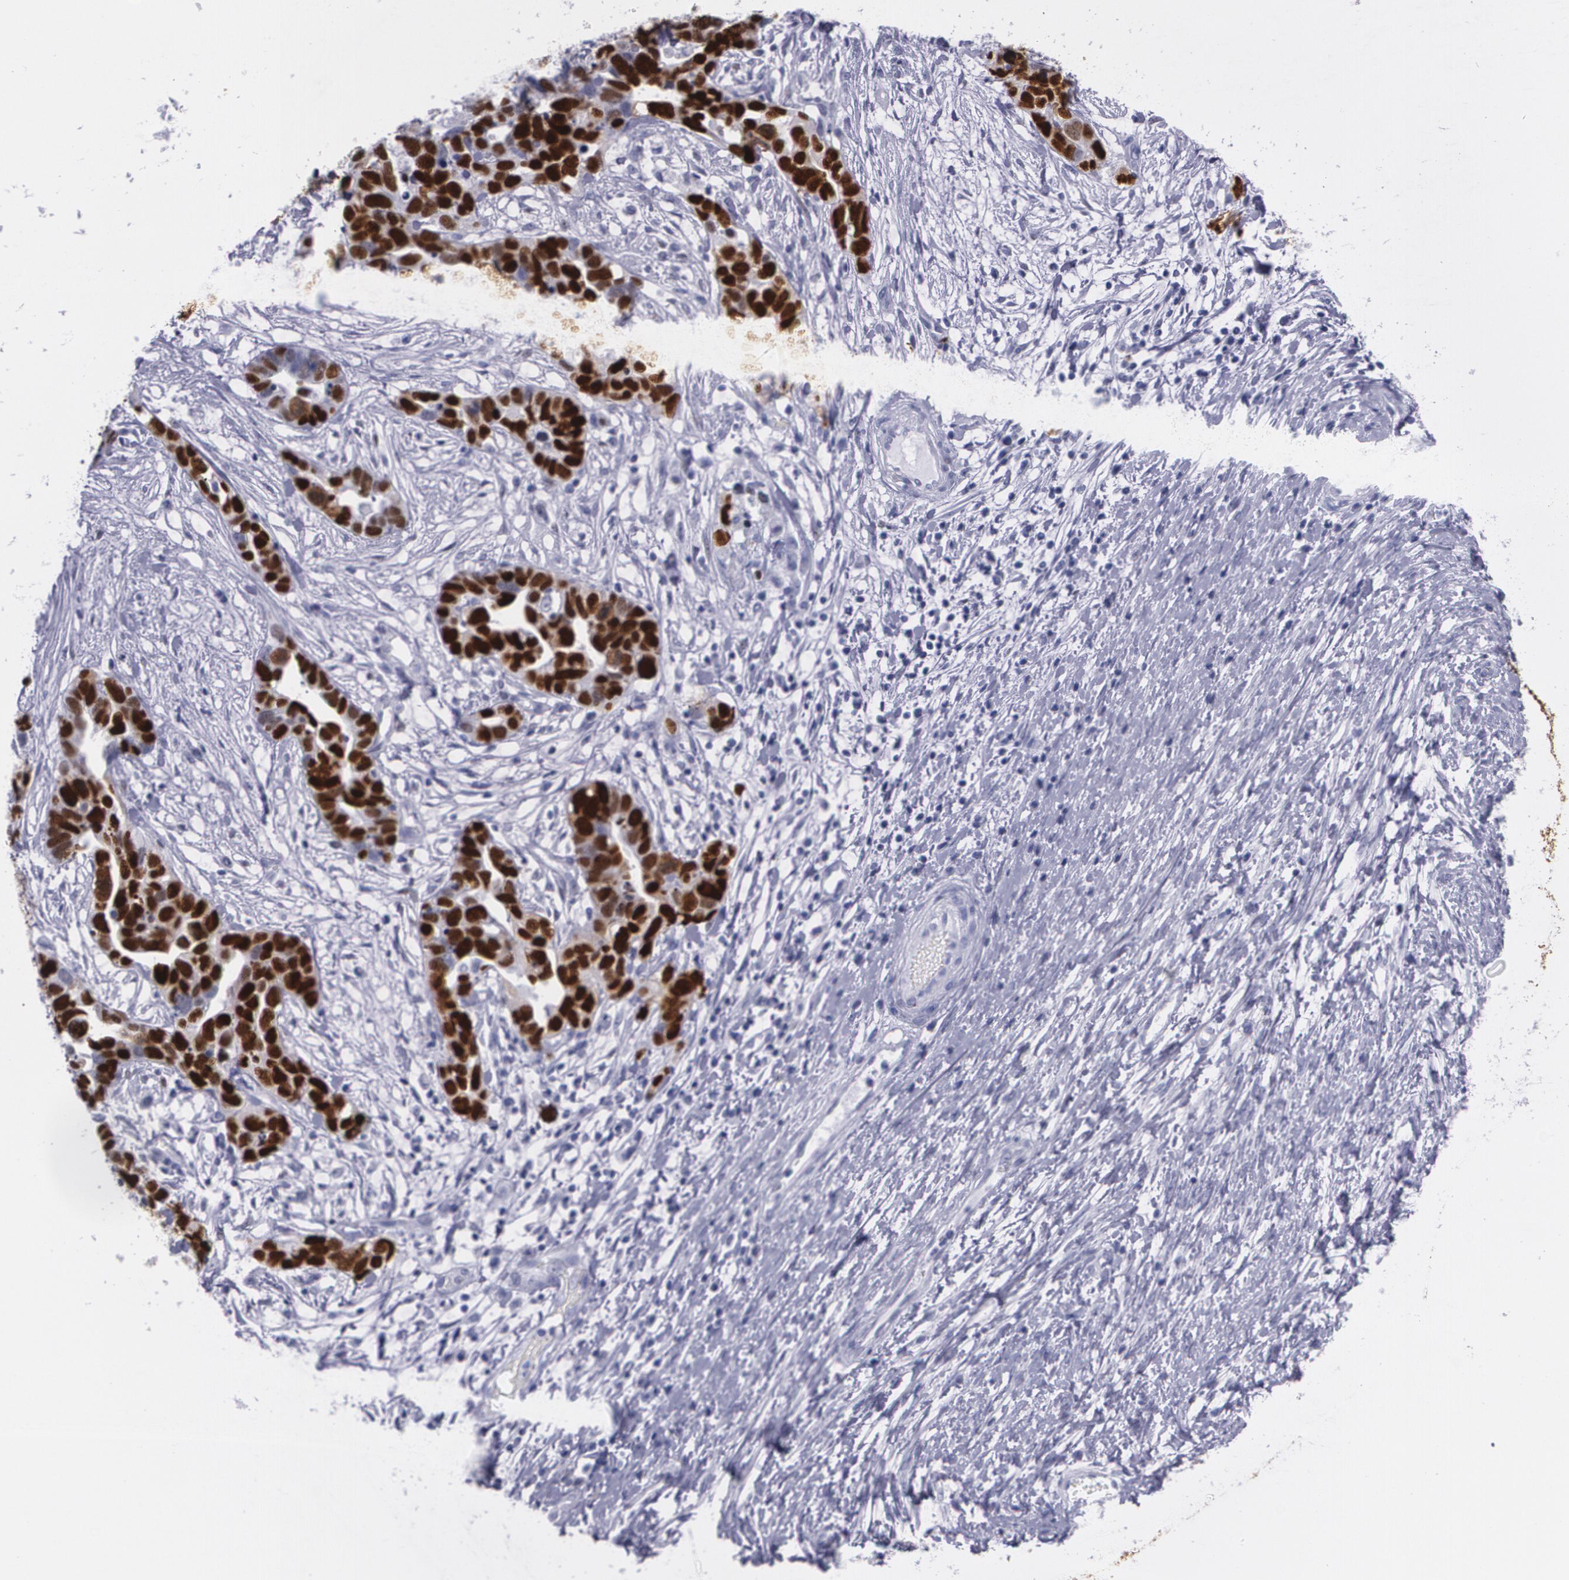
{"staining": {"intensity": "strong", "quantity": ">75%", "location": "nuclear"}, "tissue": "ovarian cancer", "cell_type": "Tumor cells", "image_type": "cancer", "snomed": [{"axis": "morphology", "description": "Cystadenocarcinoma, serous, NOS"}, {"axis": "topography", "description": "Ovary"}], "caption": "The micrograph reveals immunohistochemical staining of ovarian cancer. There is strong nuclear staining is seen in about >75% of tumor cells.", "gene": "TP53", "patient": {"sex": "female", "age": 54}}